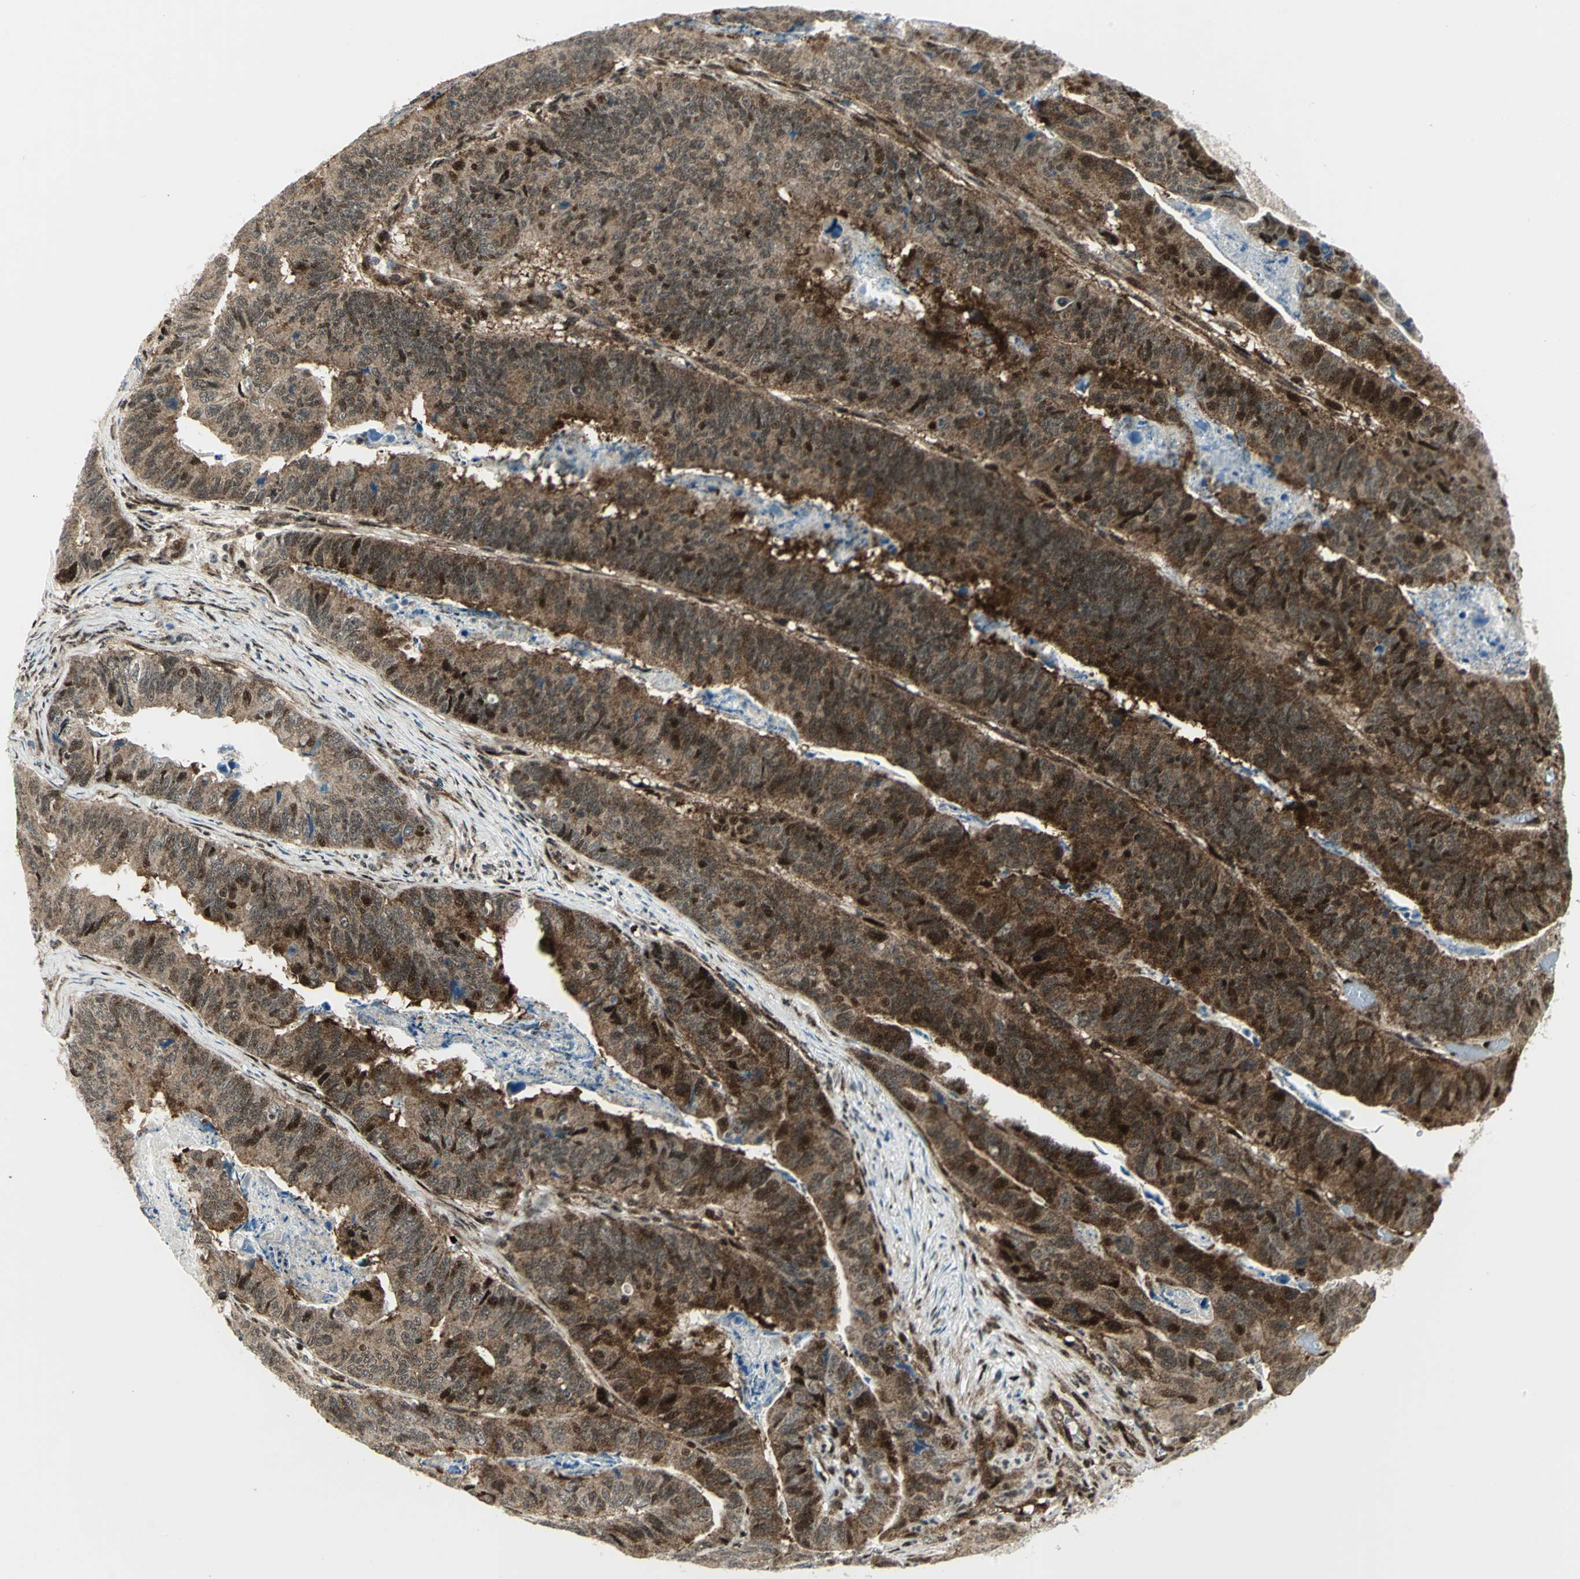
{"staining": {"intensity": "strong", "quantity": ">75%", "location": "cytoplasmic/membranous,nuclear"}, "tissue": "stomach cancer", "cell_type": "Tumor cells", "image_type": "cancer", "snomed": [{"axis": "morphology", "description": "Adenocarcinoma, NOS"}, {"axis": "topography", "description": "Stomach, lower"}], "caption": "There is high levels of strong cytoplasmic/membranous and nuclear expression in tumor cells of stomach cancer (adenocarcinoma), as demonstrated by immunohistochemical staining (brown color).", "gene": "COPS5", "patient": {"sex": "male", "age": 77}}